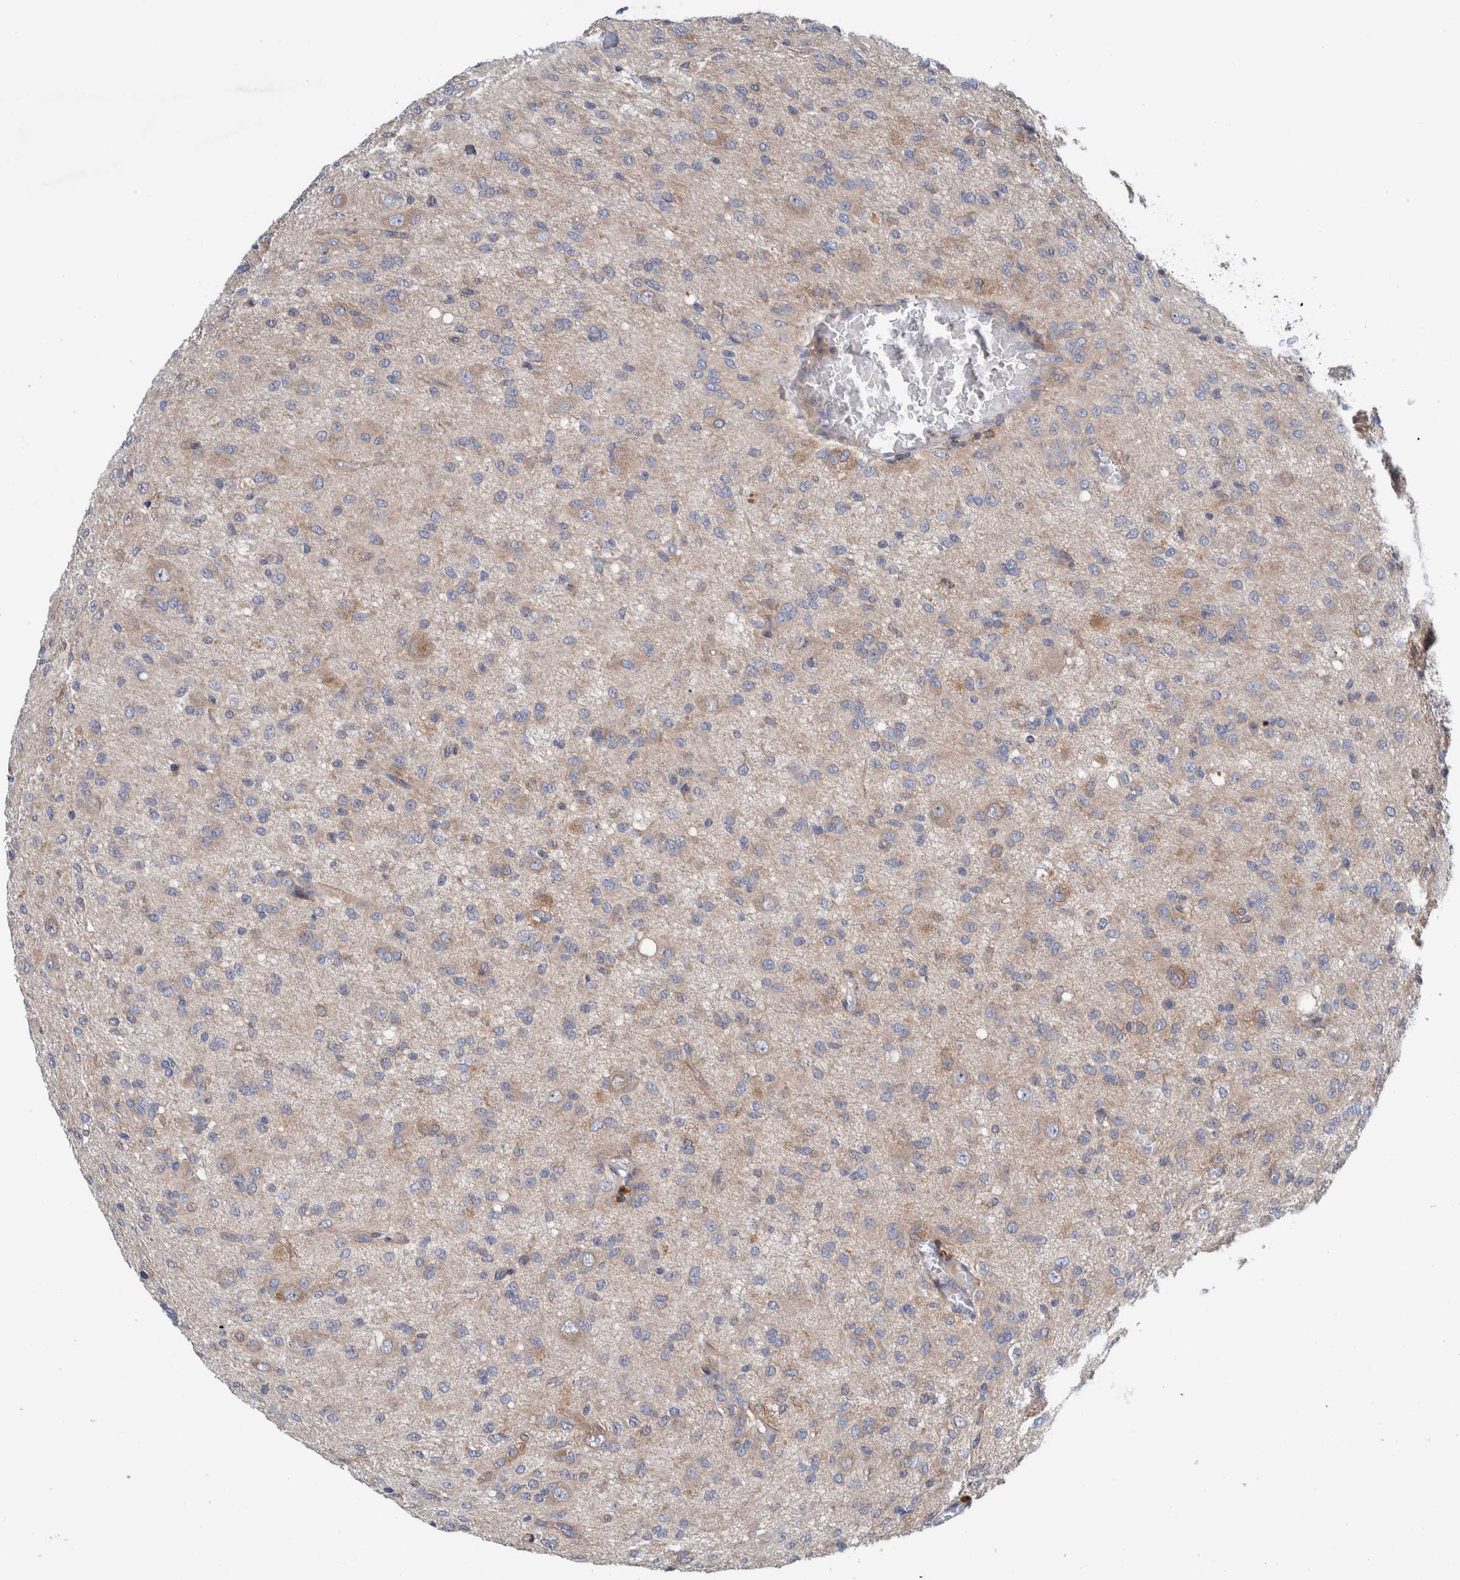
{"staining": {"intensity": "weak", "quantity": ">75%", "location": "cytoplasmic/membranous"}, "tissue": "glioma", "cell_type": "Tumor cells", "image_type": "cancer", "snomed": [{"axis": "morphology", "description": "Glioma, malignant, High grade"}, {"axis": "topography", "description": "Brain"}], "caption": "The immunohistochemical stain shows weak cytoplasmic/membranous positivity in tumor cells of malignant glioma (high-grade) tissue. (IHC, brightfield microscopy, high magnification).", "gene": "CCM2", "patient": {"sex": "female", "age": 59}}